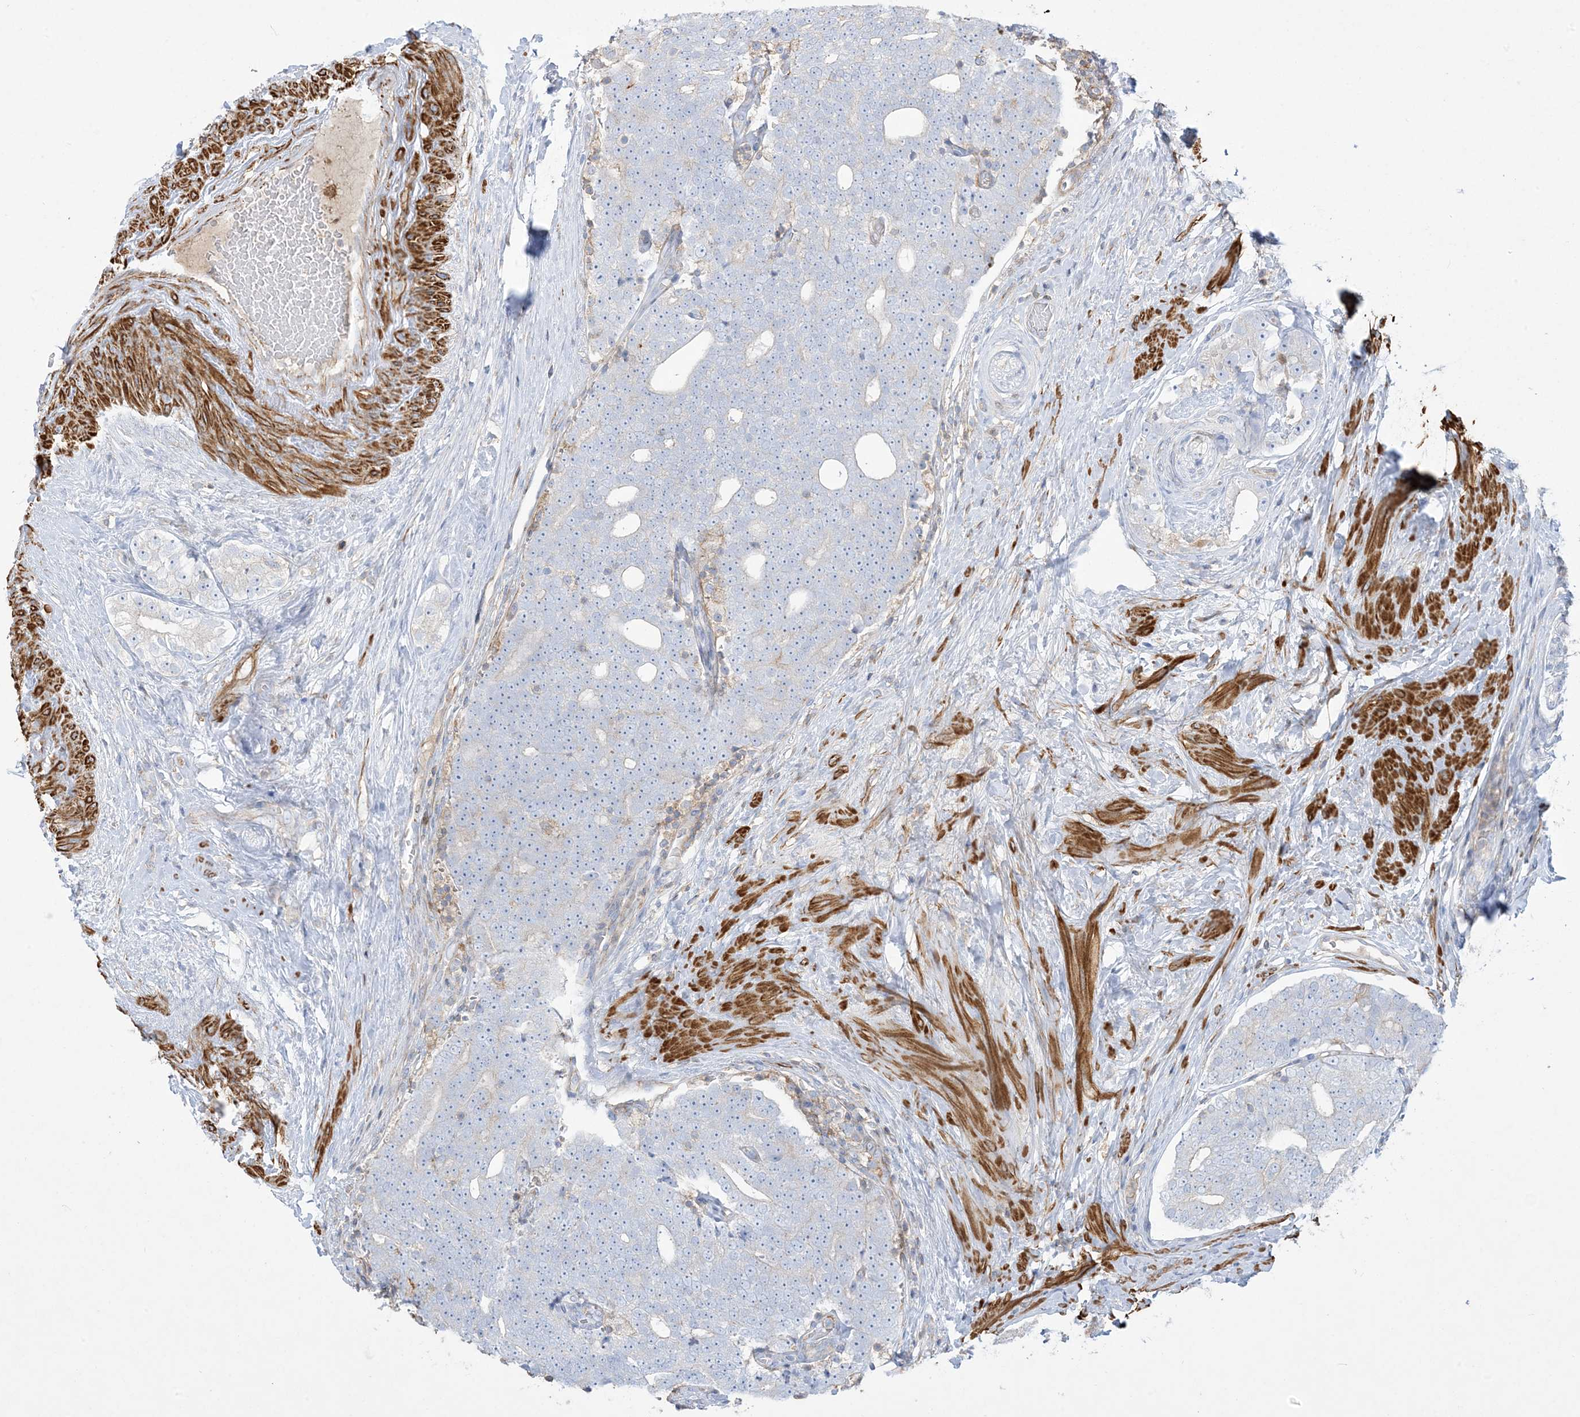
{"staining": {"intensity": "negative", "quantity": "none", "location": "none"}, "tissue": "prostate cancer", "cell_type": "Tumor cells", "image_type": "cancer", "snomed": [{"axis": "morphology", "description": "Adenocarcinoma, High grade"}, {"axis": "topography", "description": "Prostate"}], "caption": "Tumor cells show no significant staining in prostate cancer (adenocarcinoma (high-grade)).", "gene": "GTF3C2", "patient": {"sex": "male", "age": 56}}